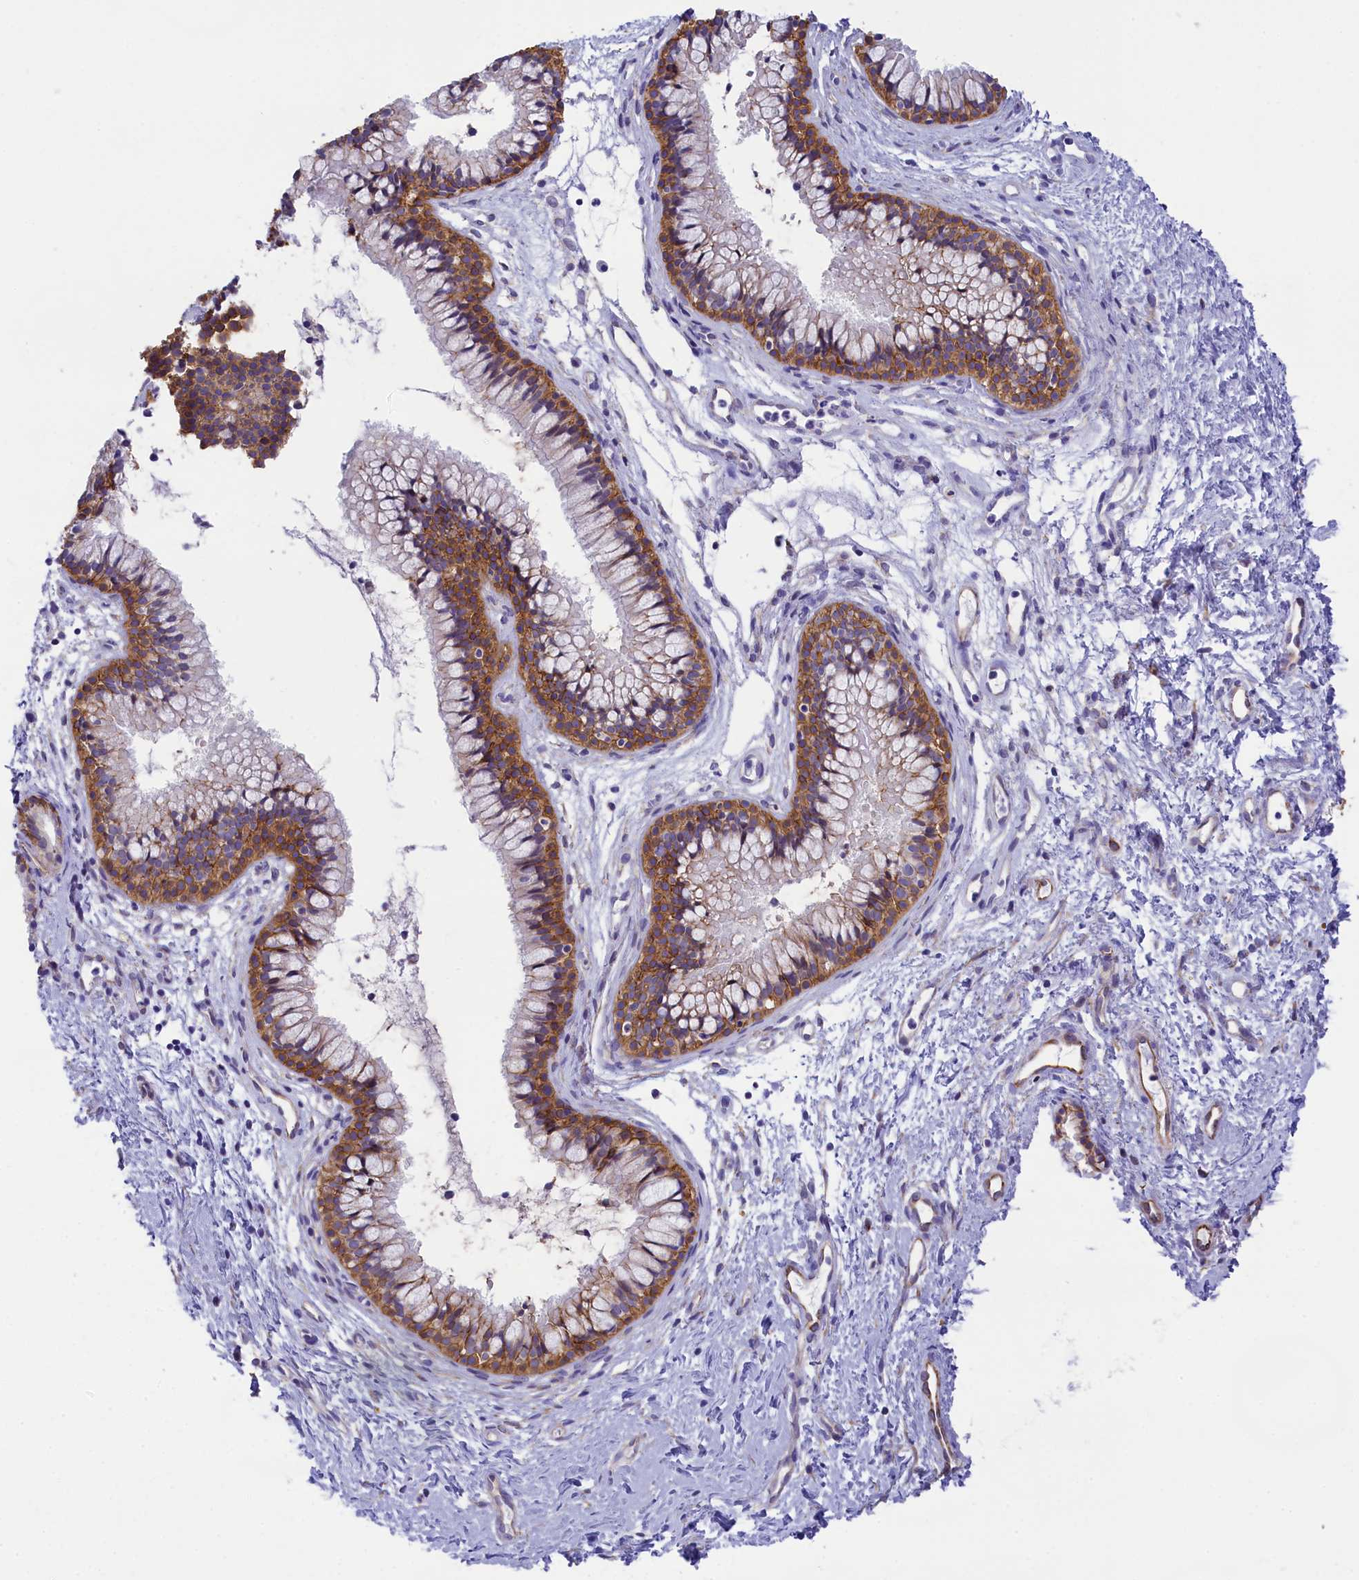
{"staining": {"intensity": "moderate", "quantity": ">75%", "location": "cytoplasmic/membranous"}, "tissue": "nasopharynx", "cell_type": "Respiratory epithelial cells", "image_type": "normal", "snomed": [{"axis": "morphology", "description": "Normal tissue, NOS"}, {"axis": "topography", "description": "Nasopharynx"}], "caption": "Human nasopharynx stained for a protein (brown) exhibits moderate cytoplasmic/membranous positive expression in approximately >75% of respiratory epithelial cells.", "gene": "TACSTD2", "patient": {"sex": "male", "age": 82}}